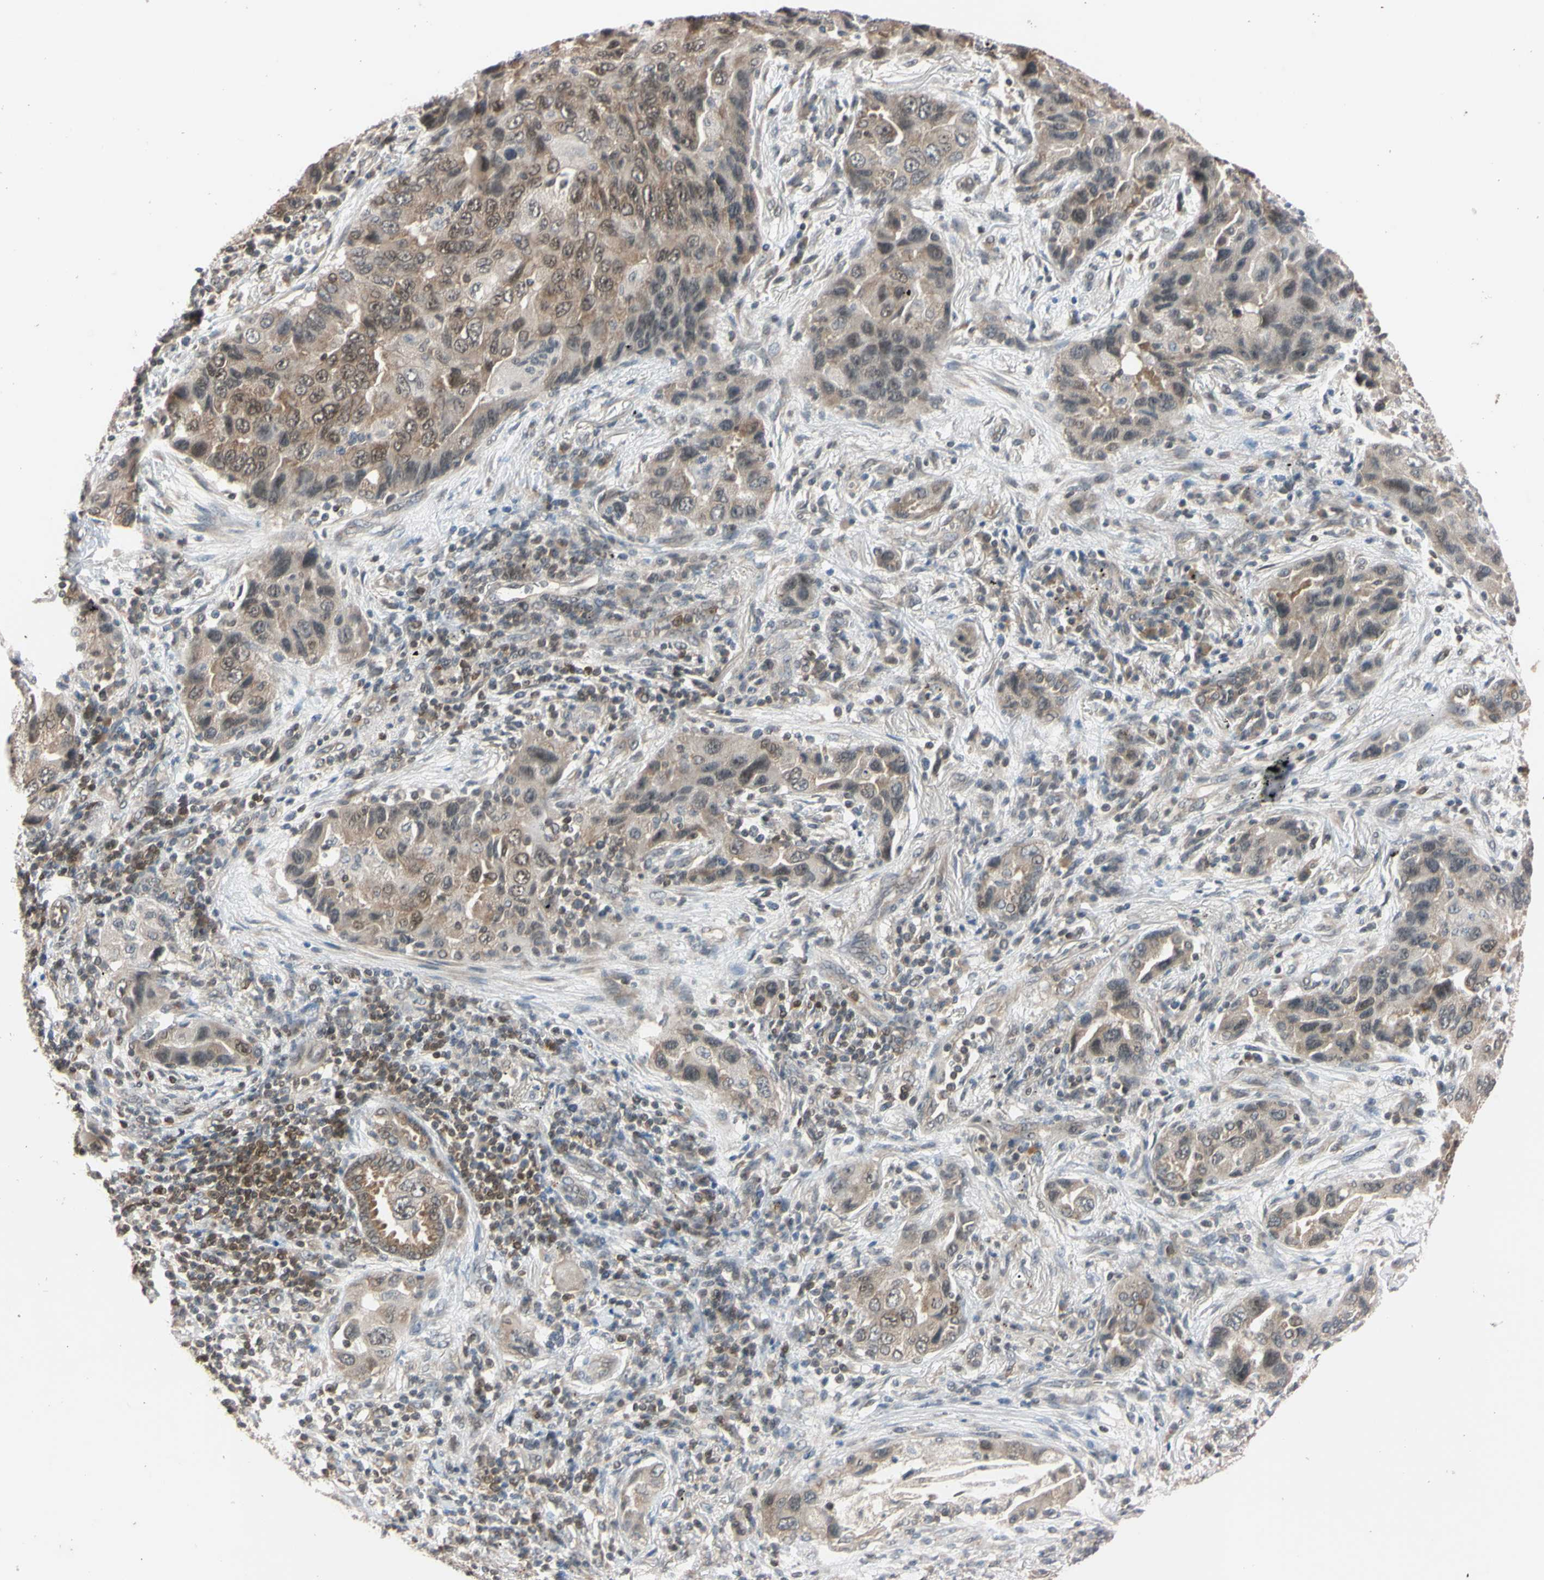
{"staining": {"intensity": "weak", "quantity": ">75%", "location": "cytoplasmic/membranous"}, "tissue": "lung cancer", "cell_type": "Tumor cells", "image_type": "cancer", "snomed": [{"axis": "morphology", "description": "Adenocarcinoma, NOS"}, {"axis": "topography", "description": "Lung"}], "caption": "A histopathology image of human adenocarcinoma (lung) stained for a protein reveals weak cytoplasmic/membranous brown staining in tumor cells.", "gene": "UBE2I", "patient": {"sex": "female", "age": 65}}